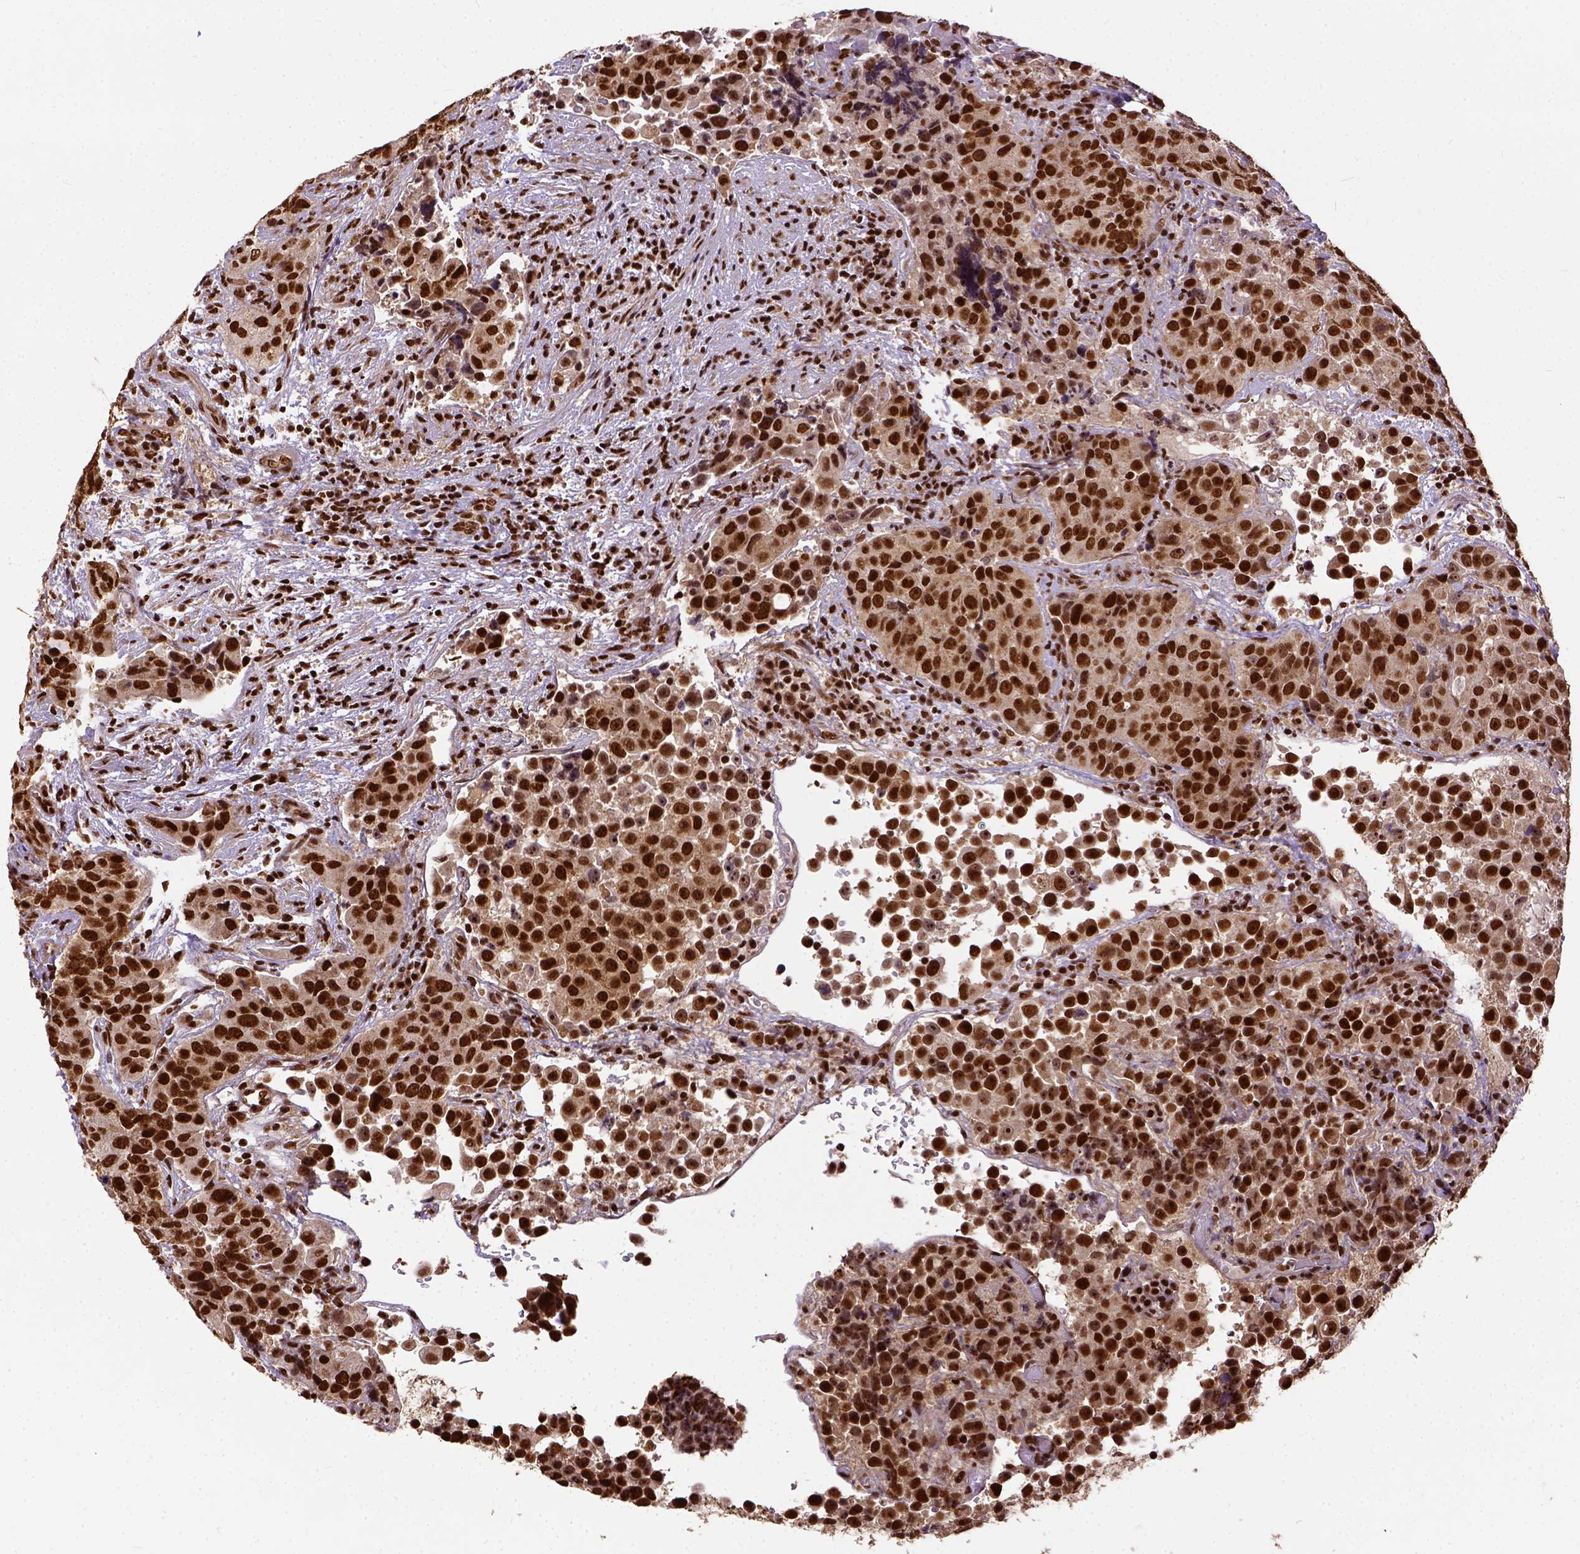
{"staining": {"intensity": "strong", "quantity": ">75%", "location": "nuclear"}, "tissue": "urothelial cancer", "cell_type": "Tumor cells", "image_type": "cancer", "snomed": [{"axis": "morphology", "description": "Urothelial carcinoma, NOS"}, {"axis": "topography", "description": "Urinary bladder"}], "caption": "Immunohistochemistry image of urothelial cancer stained for a protein (brown), which demonstrates high levels of strong nuclear staining in approximately >75% of tumor cells.", "gene": "NACC1", "patient": {"sex": "male", "age": 52}}